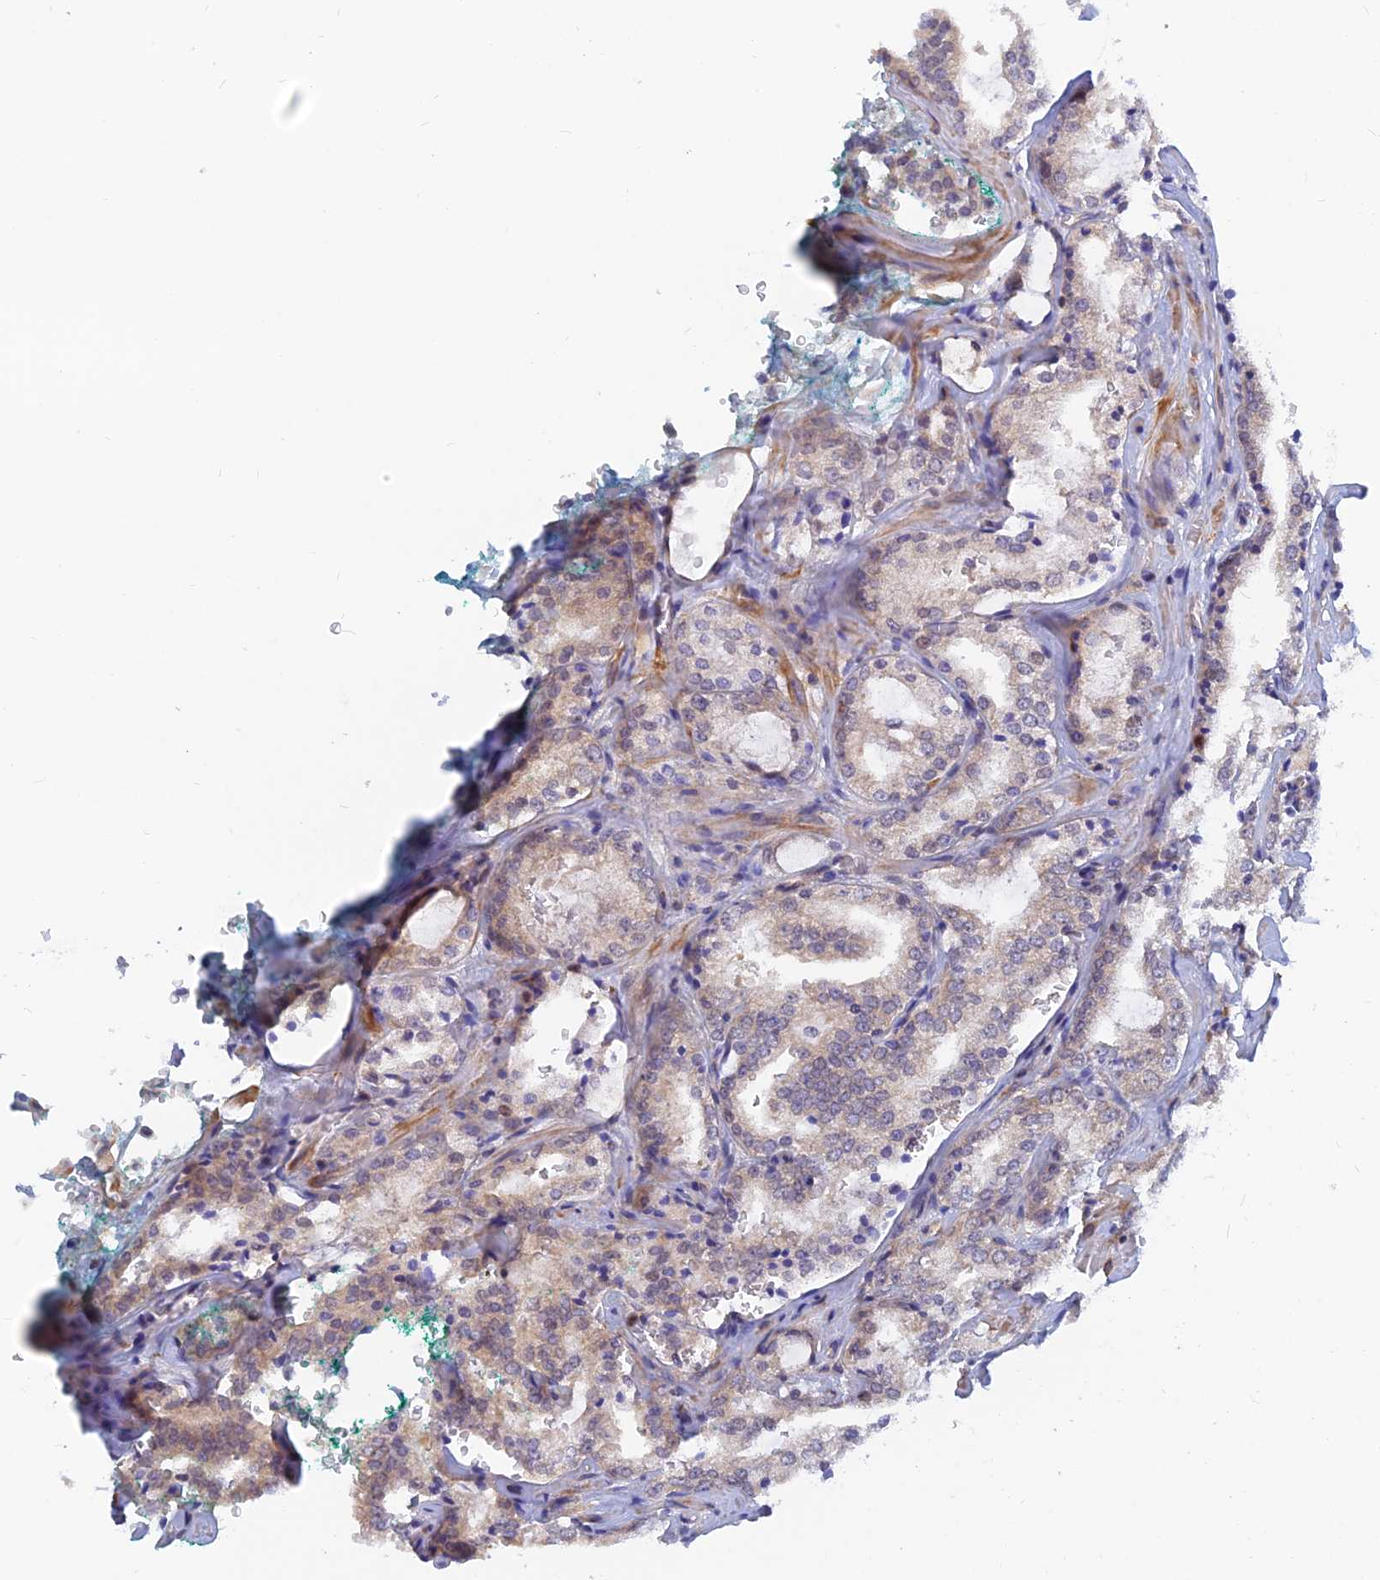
{"staining": {"intensity": "weak", "quantity": "<25%", "location": "cytoplasmic/membranous"}, "tissue": "prostate cancer", "cell_type": "Tumor cells", "image_type": "cancer", "snomed": [{"axis": "morphology", "description": "Adenocarcinoma, High grade"}, {"axis": "topography", "description": "Prostate"}], "caption": "The IHC photomicrograph has no significant staining in tumor cells of prostate cancer tissue. (DAB (3,3'-diaminobenzidine) IHC visualized using brightfield microscopy, high magnification).", "gene": "DNAJC16", "patient": {"sex": "male", "age": 64}}